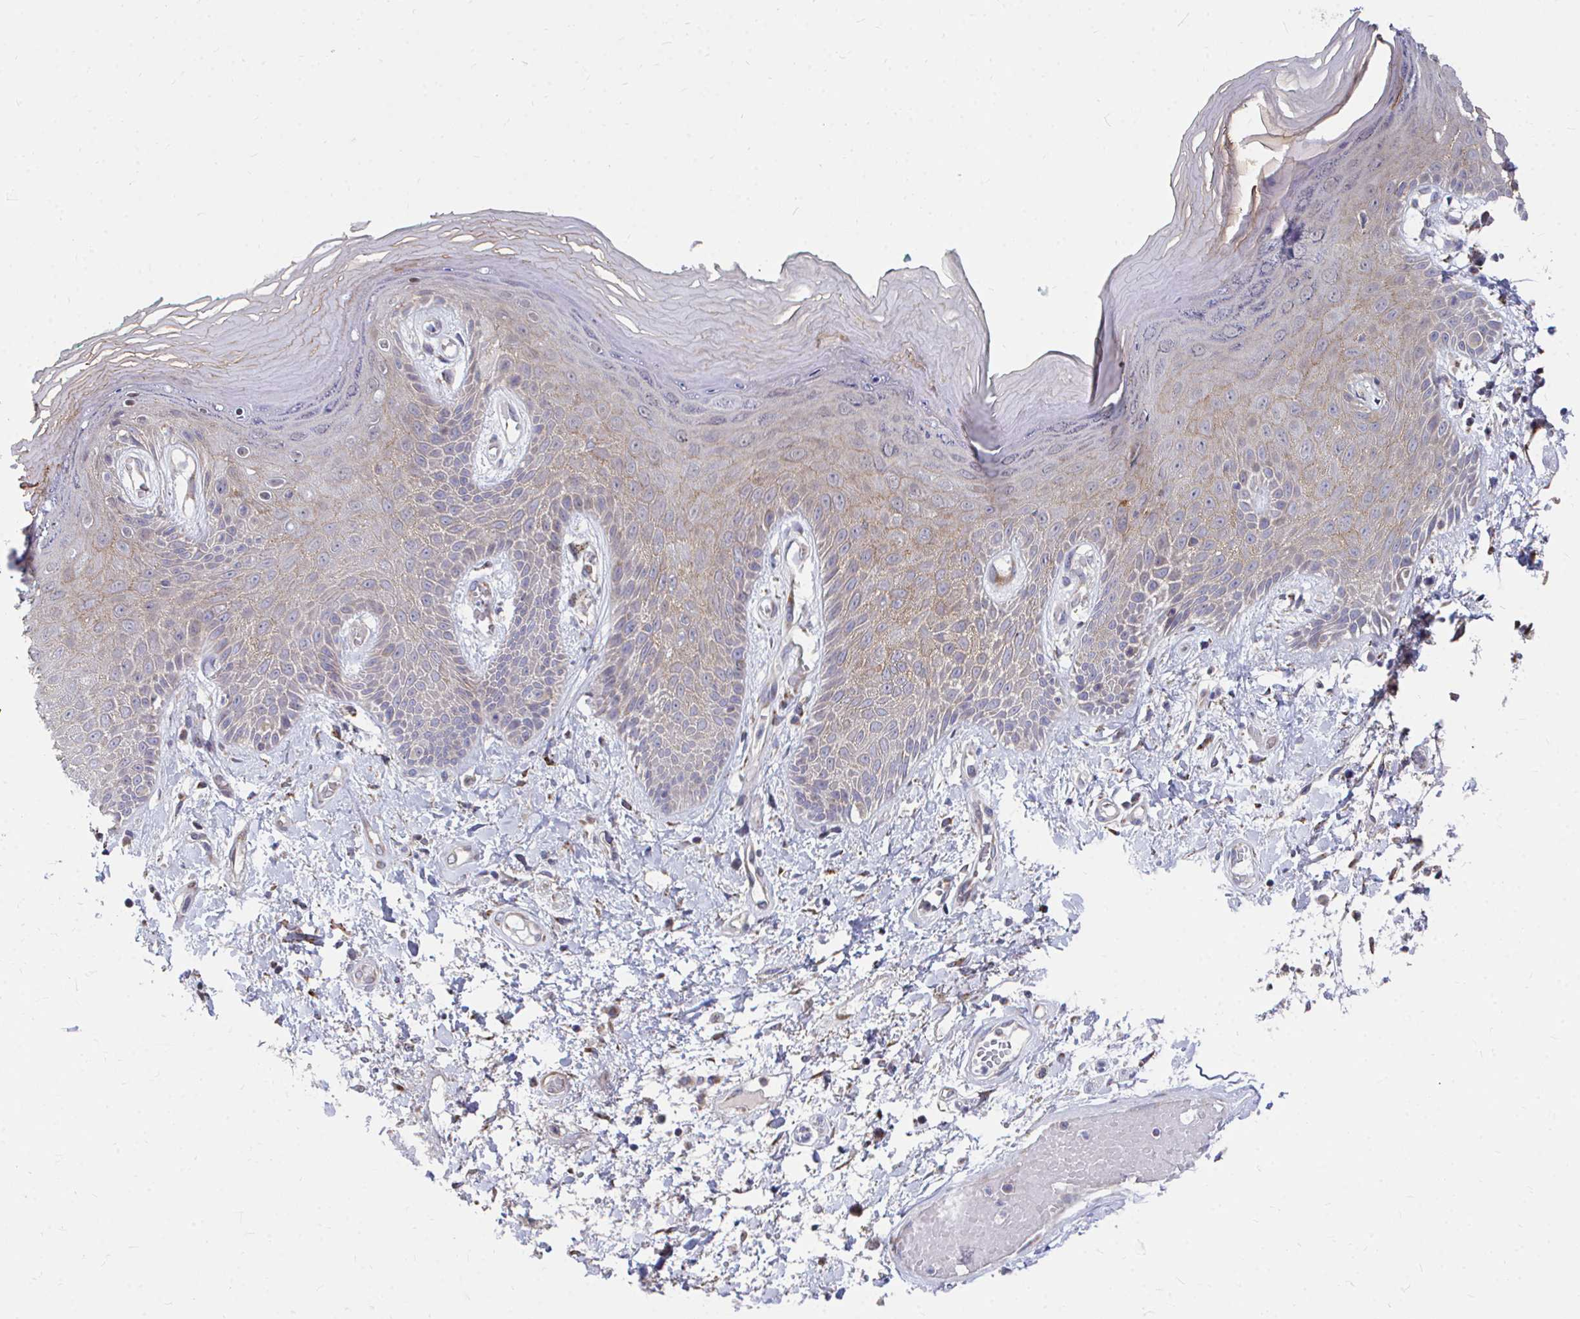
{"staining": {"intensity": "weak", "quantity": "<25%", "location": "cytoplasmic/membranous"}, "tissue": "skin", "cell_type": "Epidermal cells", "image_type": "normal", "snomed": [{"axis": "morphology", "description": "Normal tissue, NOS"}, {"axis": "topography", "description": "Anal"}, {"axis": "topography", "description": "Peripheral nerve tissue"}], "caption": "Skin stained for a protein using immunohistochemistry reveals no positivity epidermal cells.", "gene": "PEX3", "patient": {"sex": "male", "age": 78}}